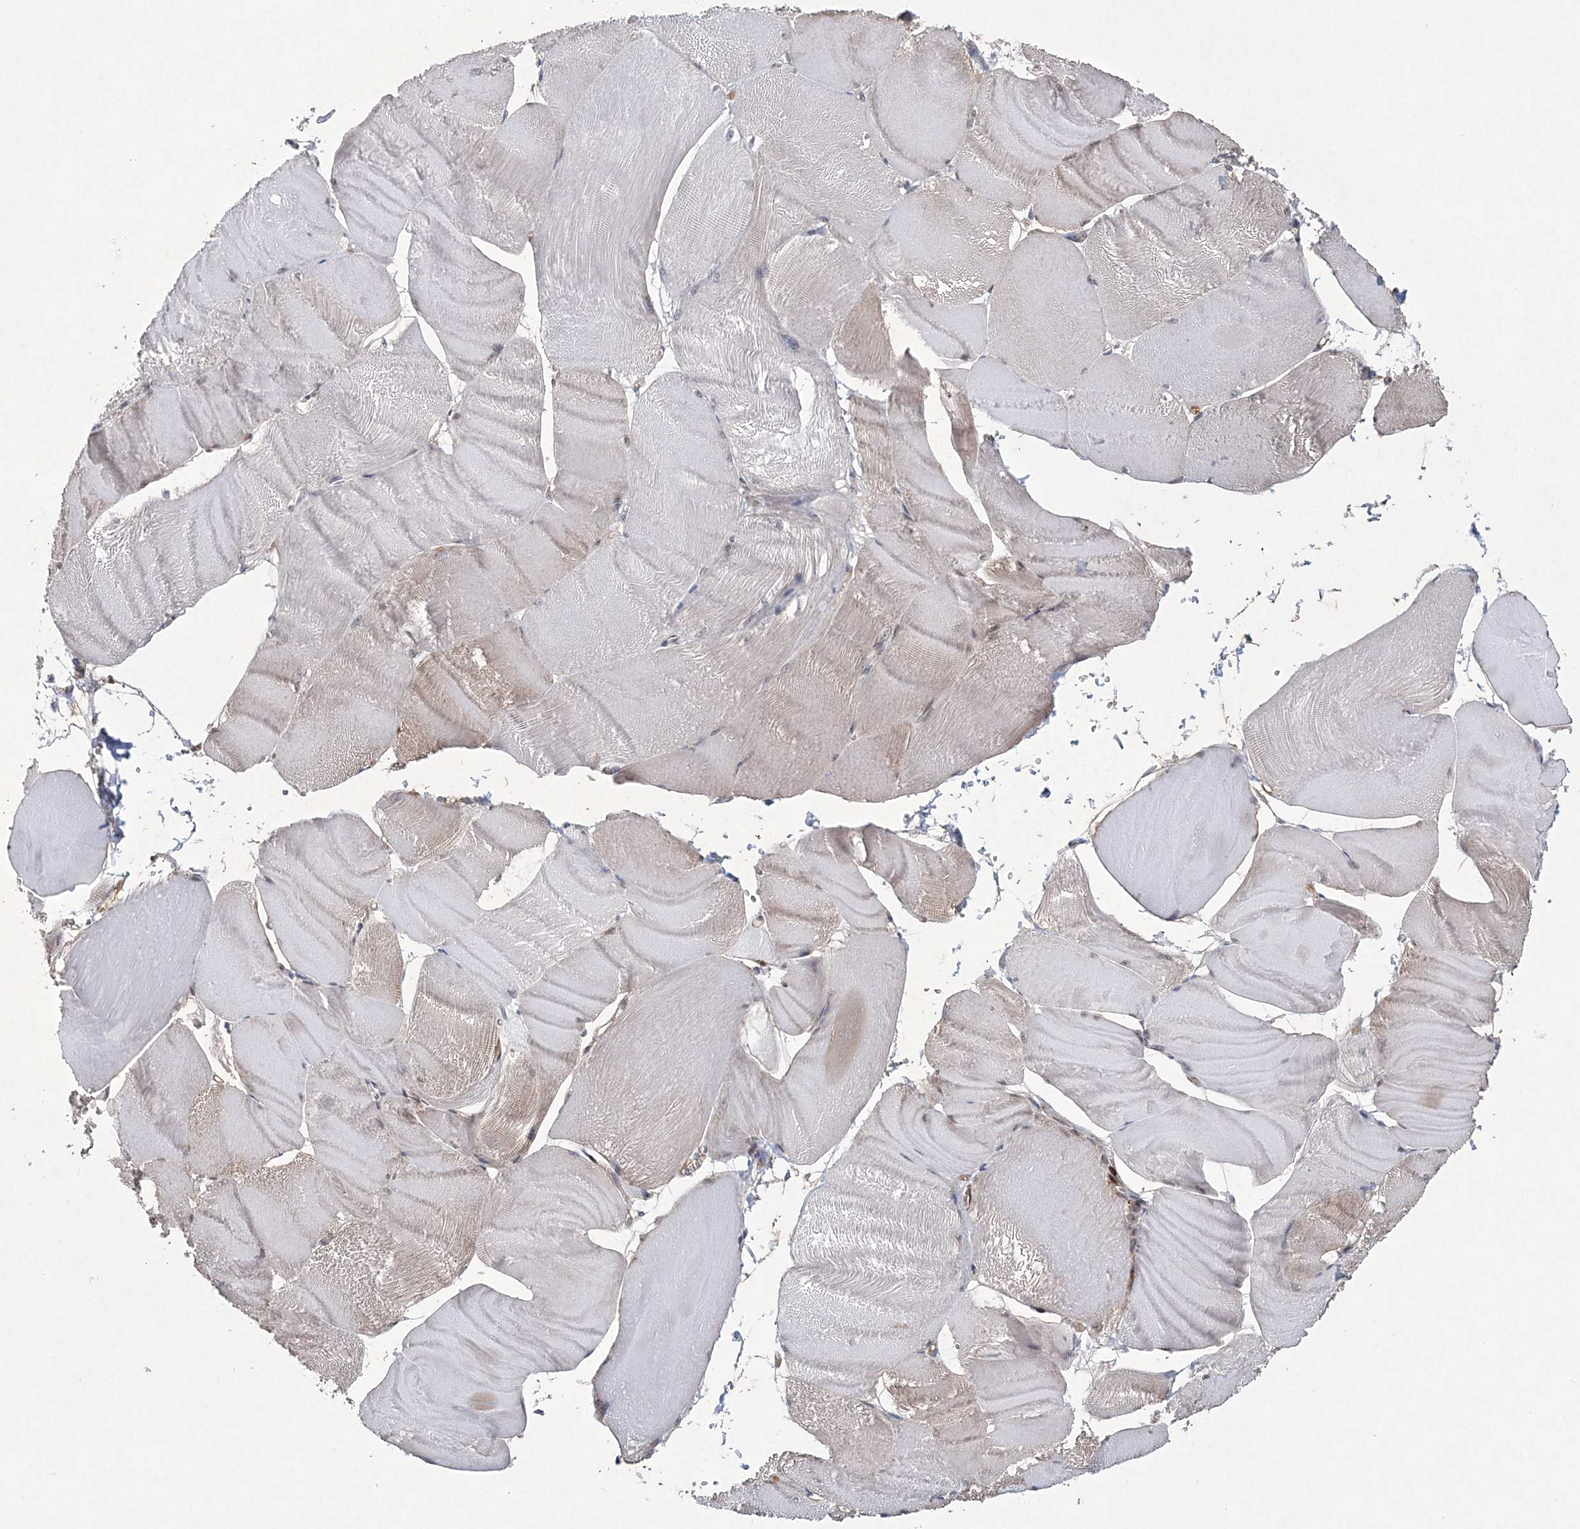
{"staining": {"intensity": "weak", "quantity": "<25%", "location": "cytoplasmic/membranous"}, "tissue": "skeletal muscle", "cell_type": "Myocytes", "image_type": "normal", "snomed": [{"axis": "morphology", "description": "Normal tissue, NOS"}, {"axis": "morphology", "description": "Basal cell carcinoma"}, {"axis": "topography", "description": "Skeletal muscle"}], "caption": "This is an immunohistochemistry (IHC) micrograph of unremarkable skeletal muscle. There is no staining in myocytes.", "gene": "DPCD", "patient": {"sex": "female", "age": 64}}